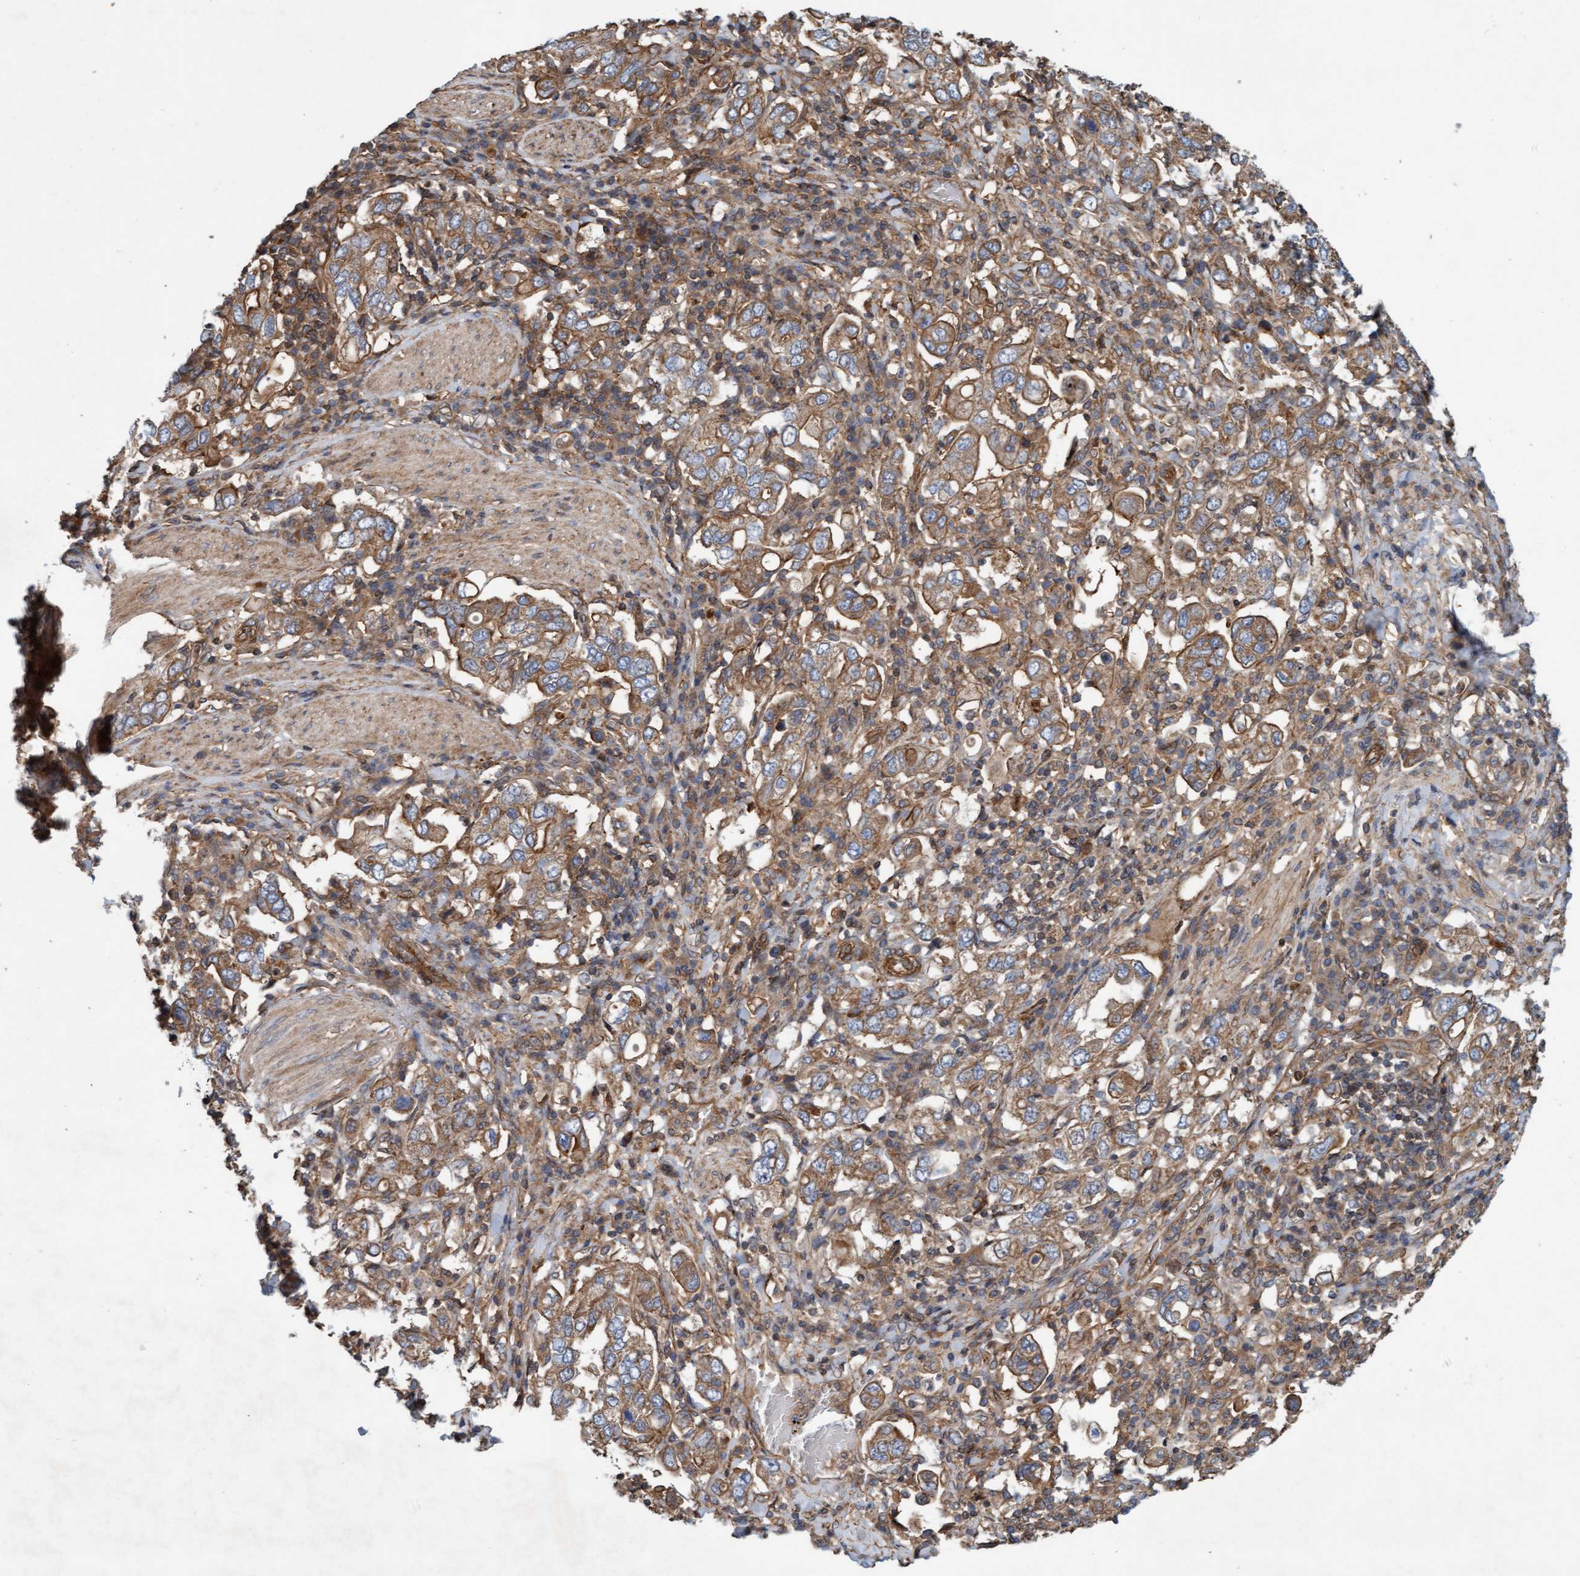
{"staining": {"intensity": "moderate", "quantity": ">75%", "location": "cytoplasmic/membranous"}, "tissue": "stomach cancer", "cell_type": "Tumor cells", "image_type": "cancer", "snomed": [{"axis": "morphology", "description": "Adenocarcinoma, NOS"}, {"axis": "topography", "description": "Stomach, upper"}], "caption": "Immunohistochemistry (IHC) (DAB (3,3'-diaminobenzidine)) staining of human stomach cancer exhibits moderate cytoplasmic/membranous protein staining in approximately >75% of tumor cells.", "gene": "ERAL1", "patient": {"sex": "male", "age": 62}}